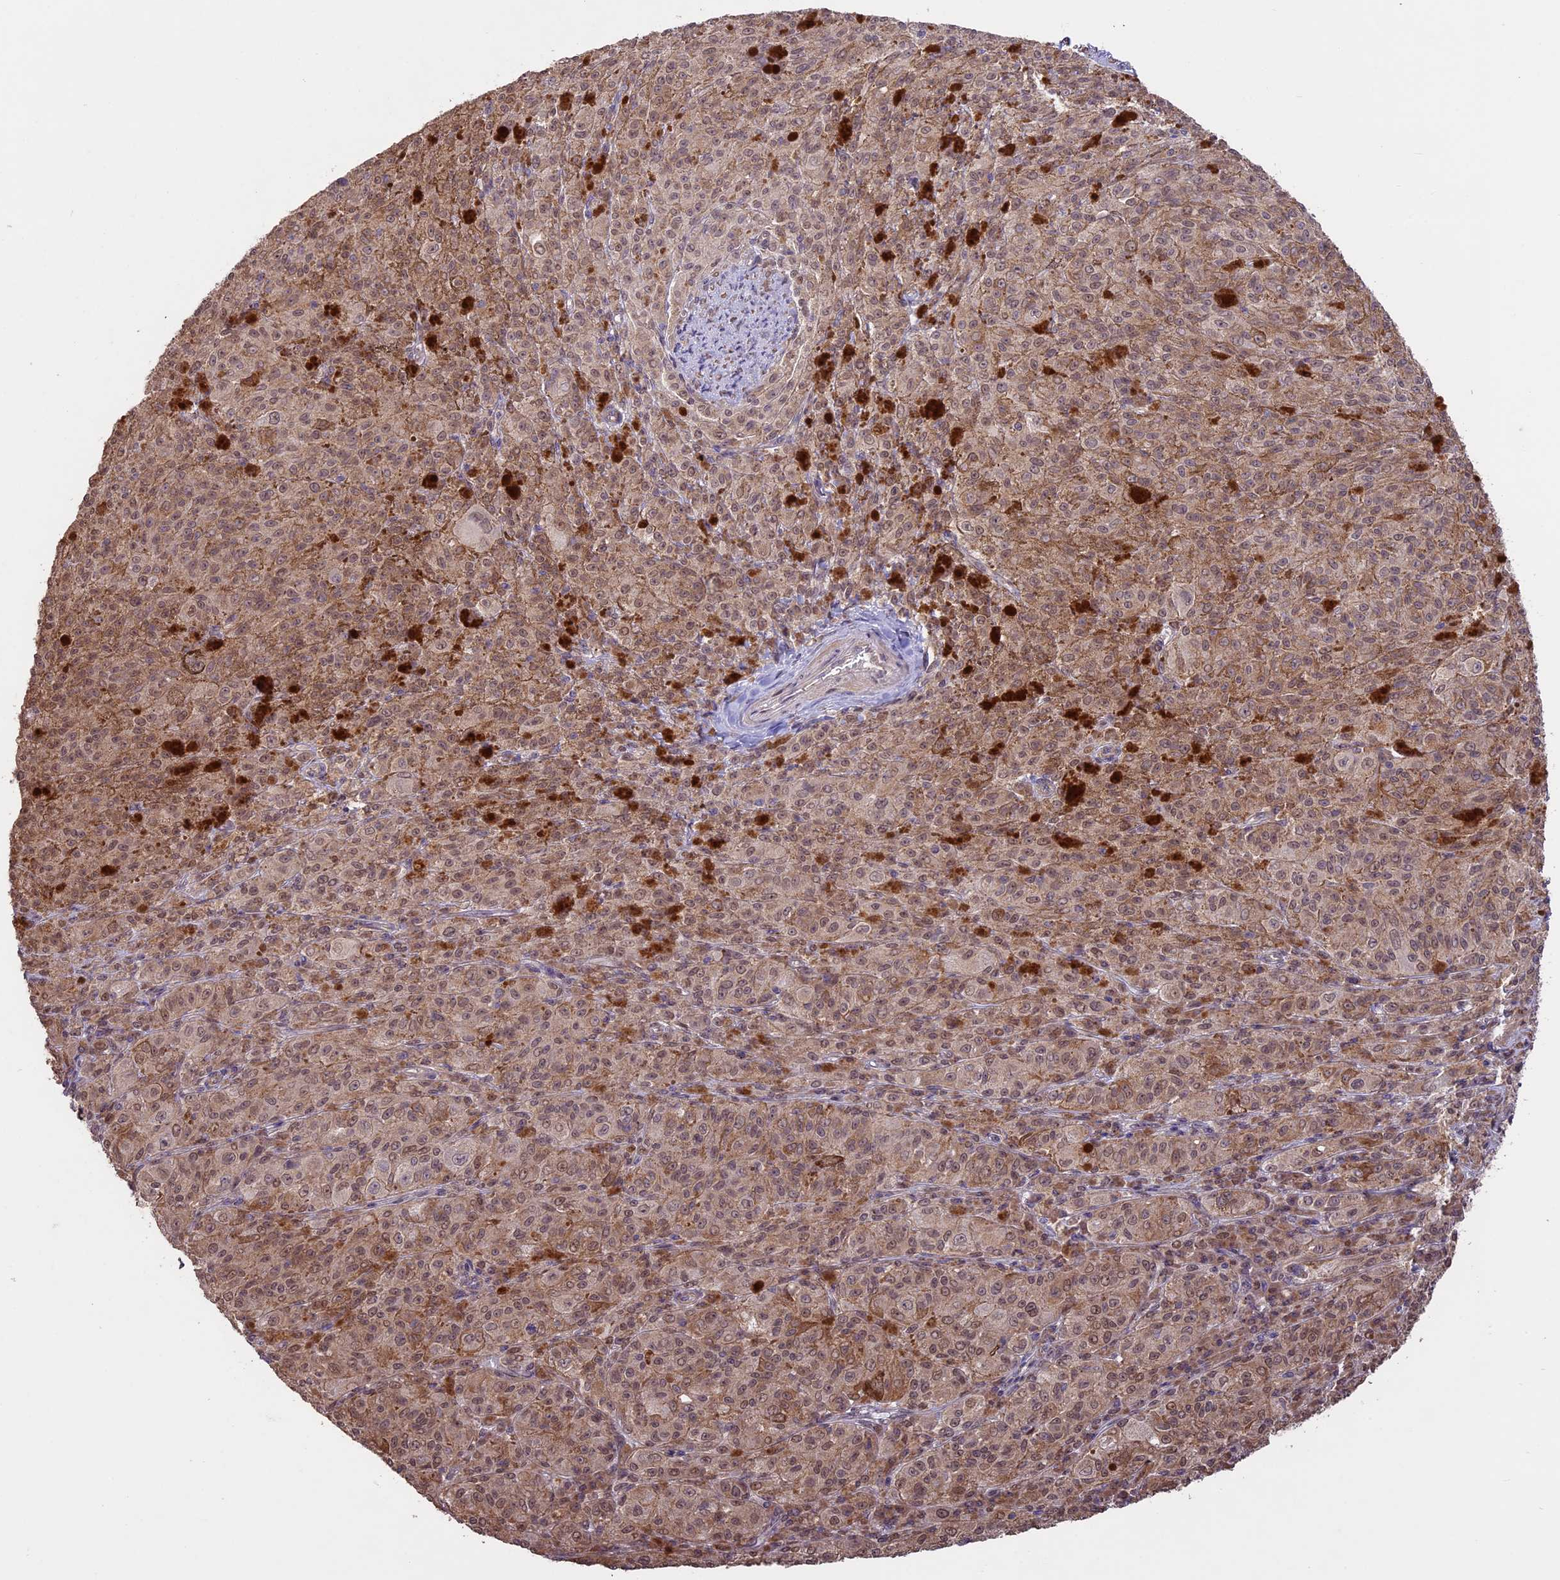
{"staining": {"intensity": "weak", "quantity": "25%-75%", "location": "cytoplasmic/membranous"}, "tissue": "melanoma", "cell_type": "Tumor cells", "image_type": "cancer", "snomed": [{"axis": "morphology", "description": "Malignant melanoma, NOS"}, {"axis": "topography", "description": "Skin"}], "caption": "Protein staining of malignant melanoma tissue exhibits weak cytoplasmic/membranous positivity in approximately 25%-75% of tumor cells. The staining was performed using DAB (3,3'-diaminobenzidine), with brown indicating positive protein expression. Nuclei are stained blue with hematoxylin.", "gene": "BCAS4", "patient": {"sex": "female", "age": 52}}